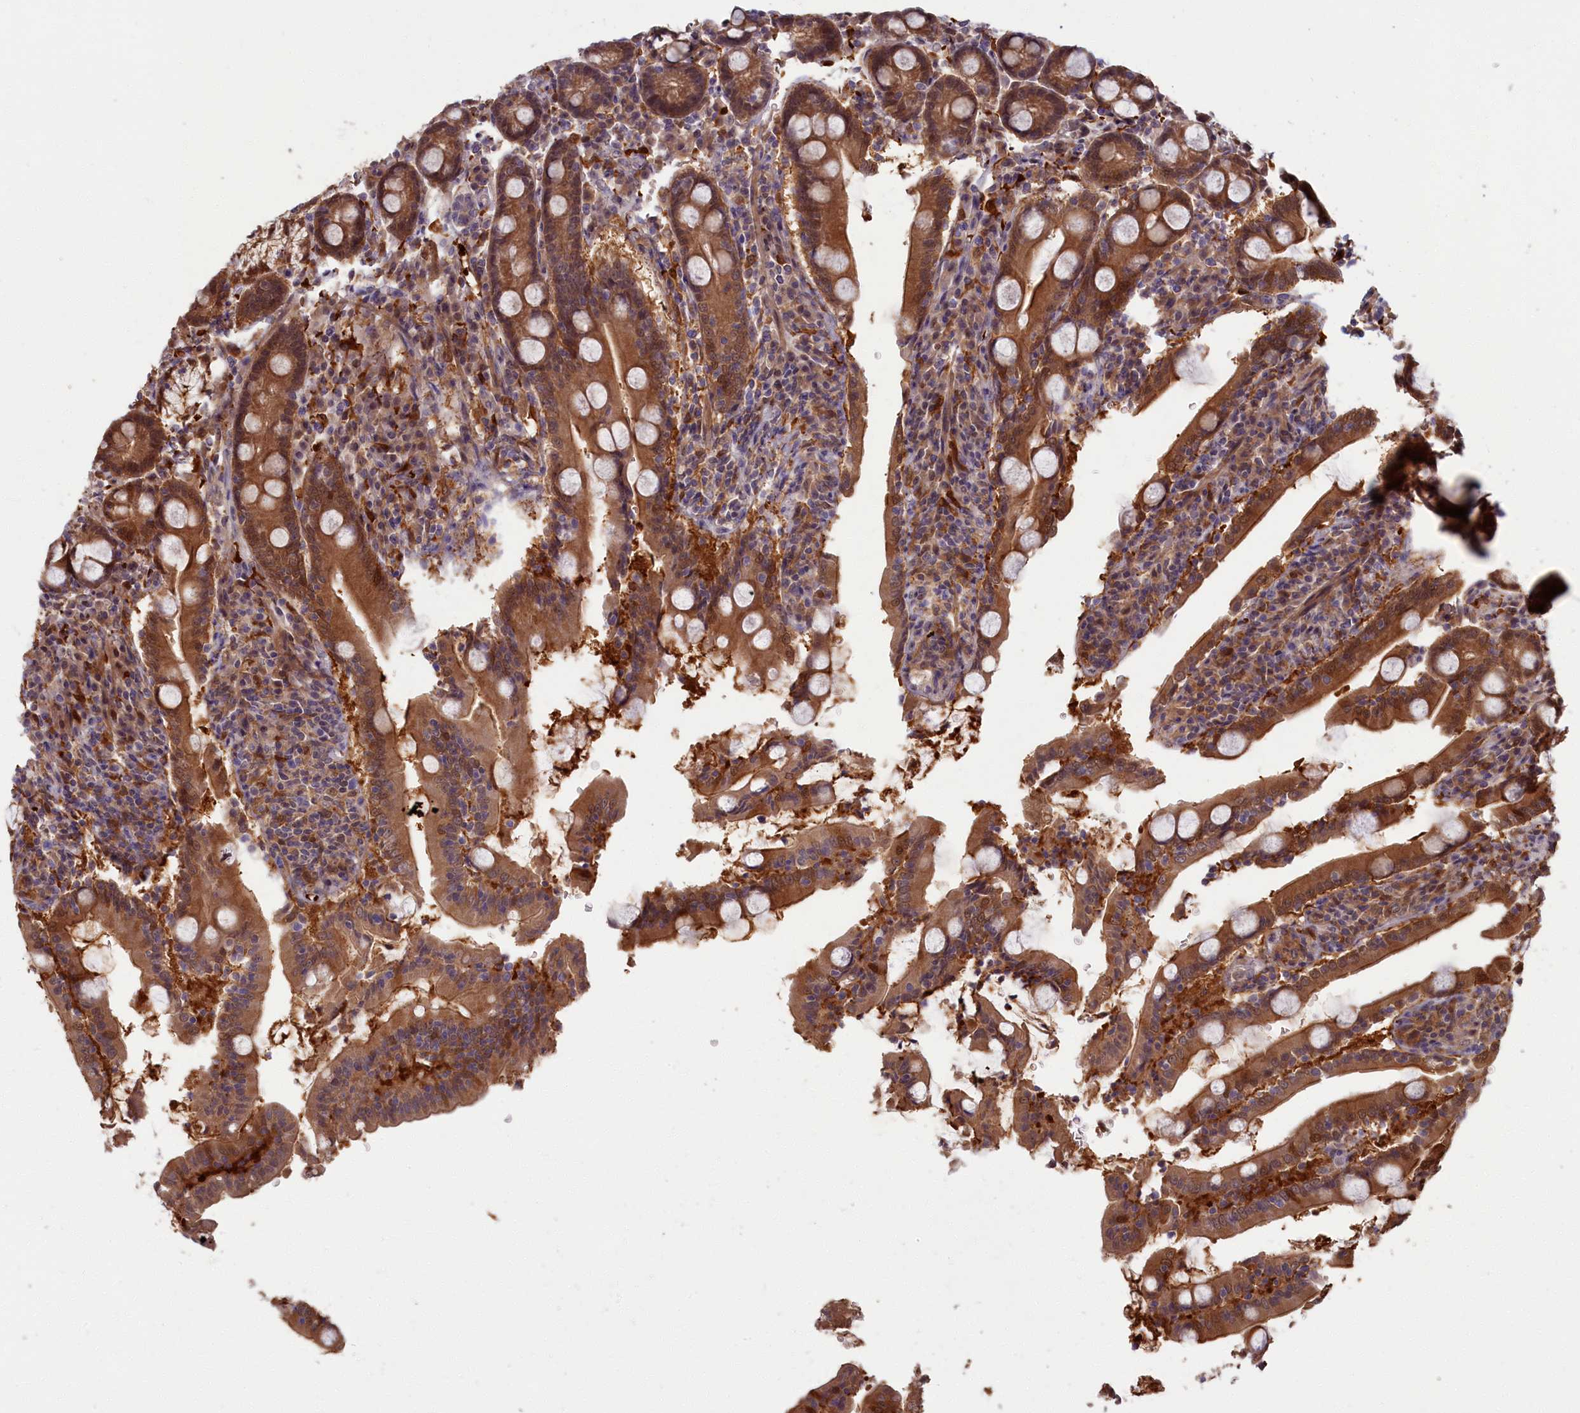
{"staining": {"intensity": "strong", "quantity": ">75%", "location": "cytoplasmic/membranous"}, "tissue": "duodenum", "cell_type": "Glandular cells", "image_type": "normal", "snomed": [{"axis": "morphology", "description": "Normal tissue, NOS"}, {"axis": "topography", "description": "Duodenum"}], "caption": "Immunohistochemical staining of normal human duodenum displays high levels of strong cytoplasmic/membranous expression in approximately >75% of glandular cells.", "gene": "BLVRB", "patient": {"sex": "male", "age": 35}}